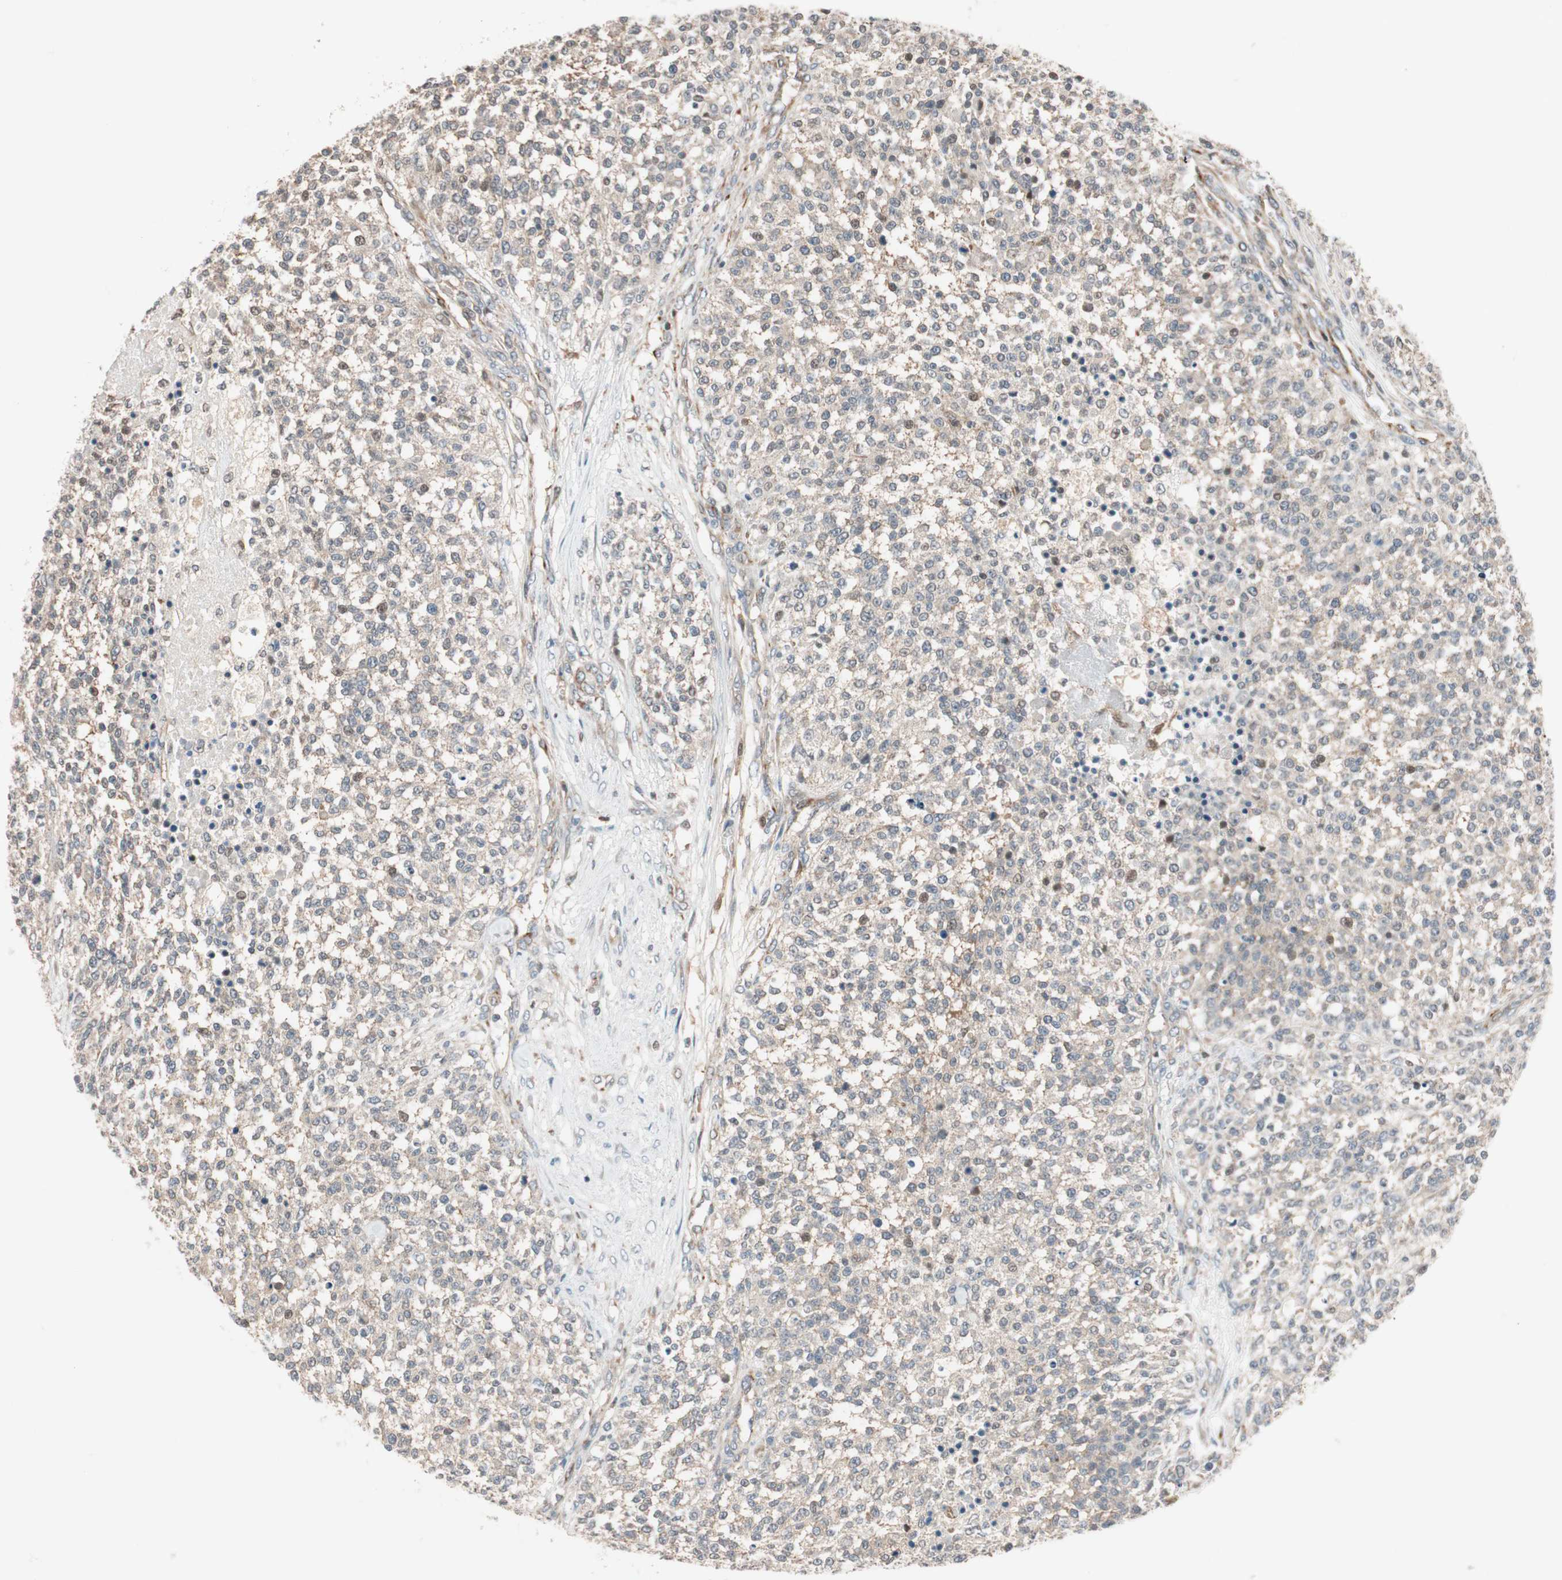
{"staining": {"intensity": "weak", "quantity": "<25%", "location": "cytoplasmic/membranous"}, "tissue": "testis cancer", "cell_type": "Tumor cells", "image_type": "cancer", "snomed": [{"axis": "morphology", "description": "Seminoma, NOS"}, {"axis": "topography", "description": "Testis"}], "caption": "High power microscopy photomicrograph of an immunohistochemistry image of testis seminoma, revealing no significant expression in tumor cells.", "gene": "PIK3R3", "patient": {"sex": "male", "age": 59}}